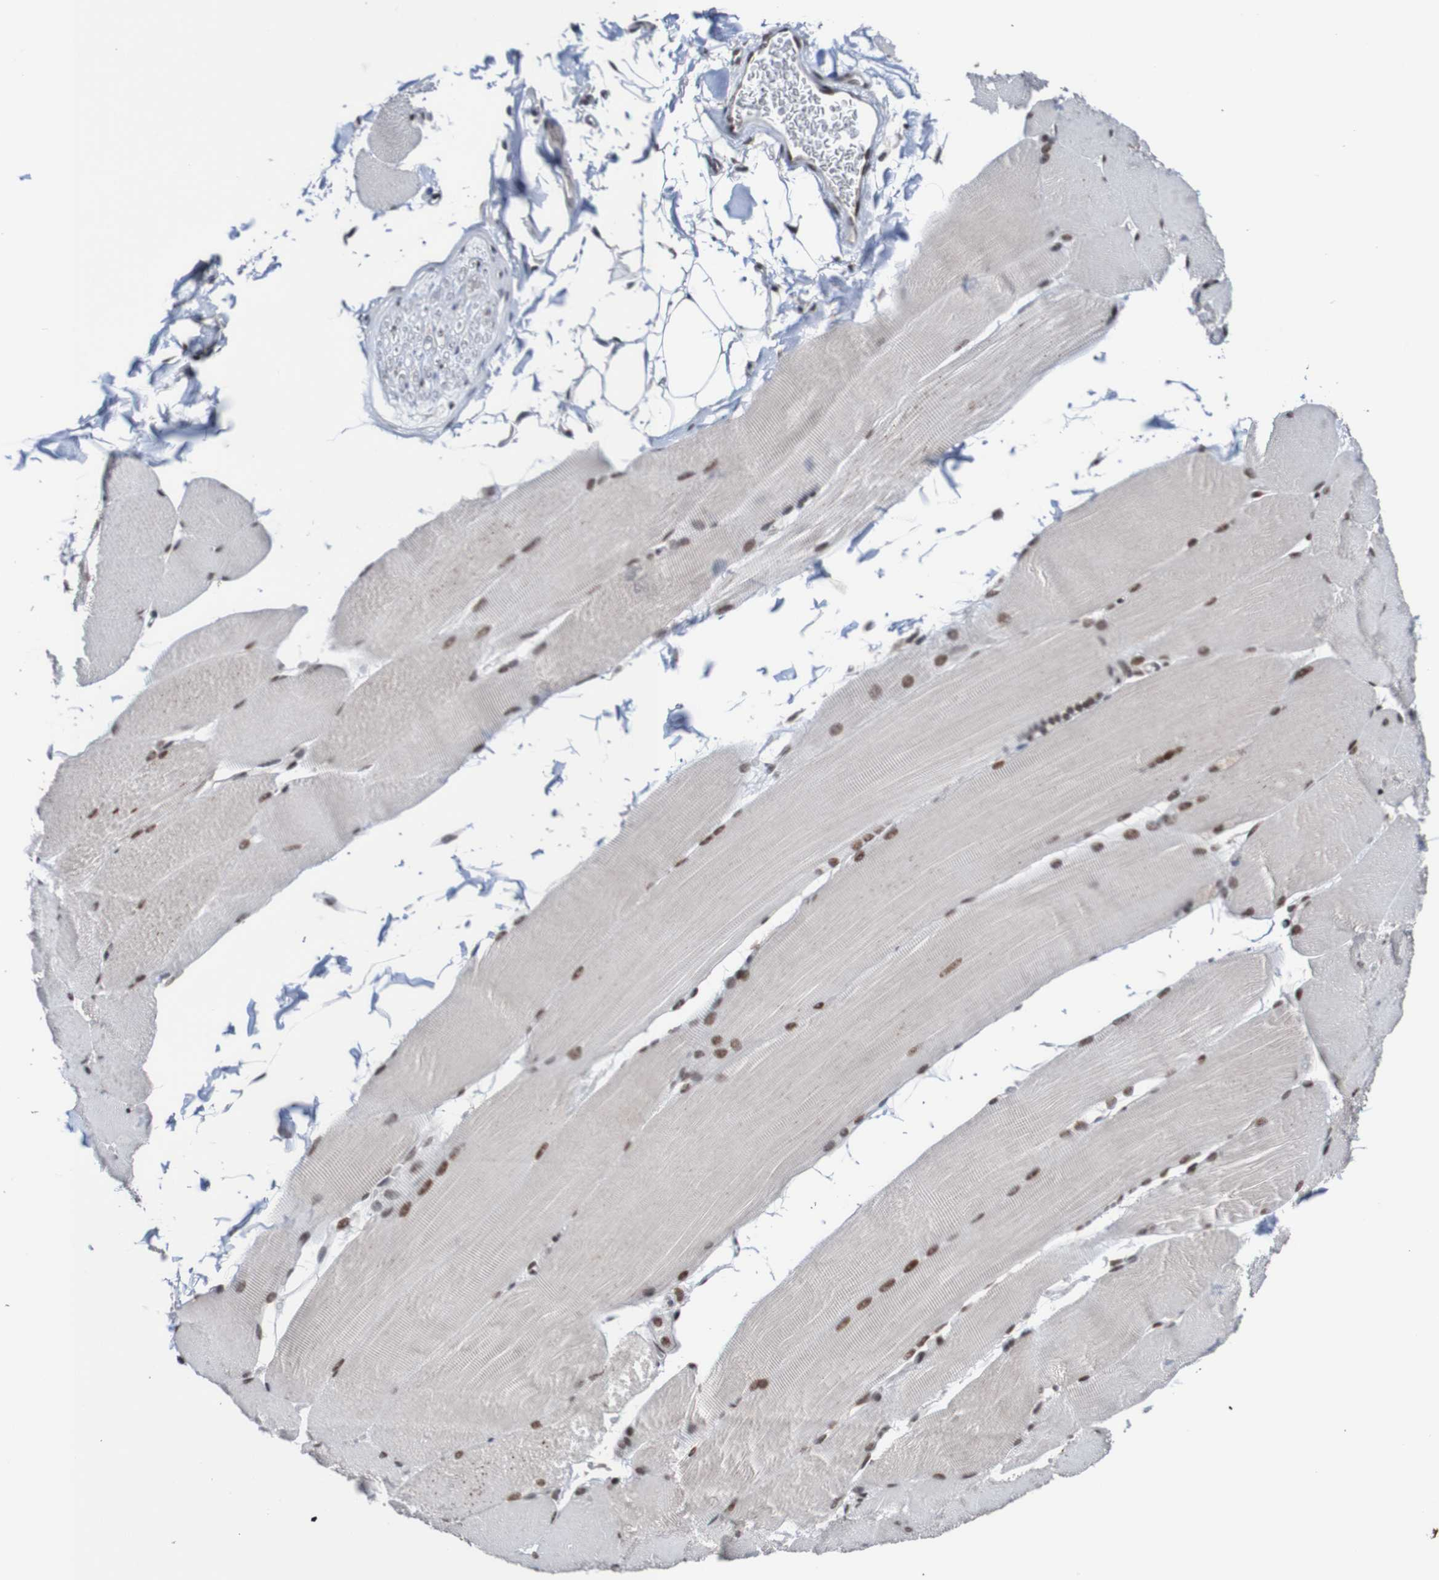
{"staining": {"intensity": "moderate", "quantity": ">75%", "location": "nuclear"}, "tissue": "skeletal muscle", "cell_type": "Myocytes", "image_type": "normal", "snomed": [{"axis": "morphology", "description": "Normal tissue, NOS"}, {"axis": "topography", "description": "Skin"}, {"axis": "topography", "description": "Skeletal muscle"}], "caption": "A brown stain highlights moderate nuclear staining of a protein in myocytes of benign skeletal muscle.", "gene": "CDC5L", "patient": {"sex": "male", "age": 83}}